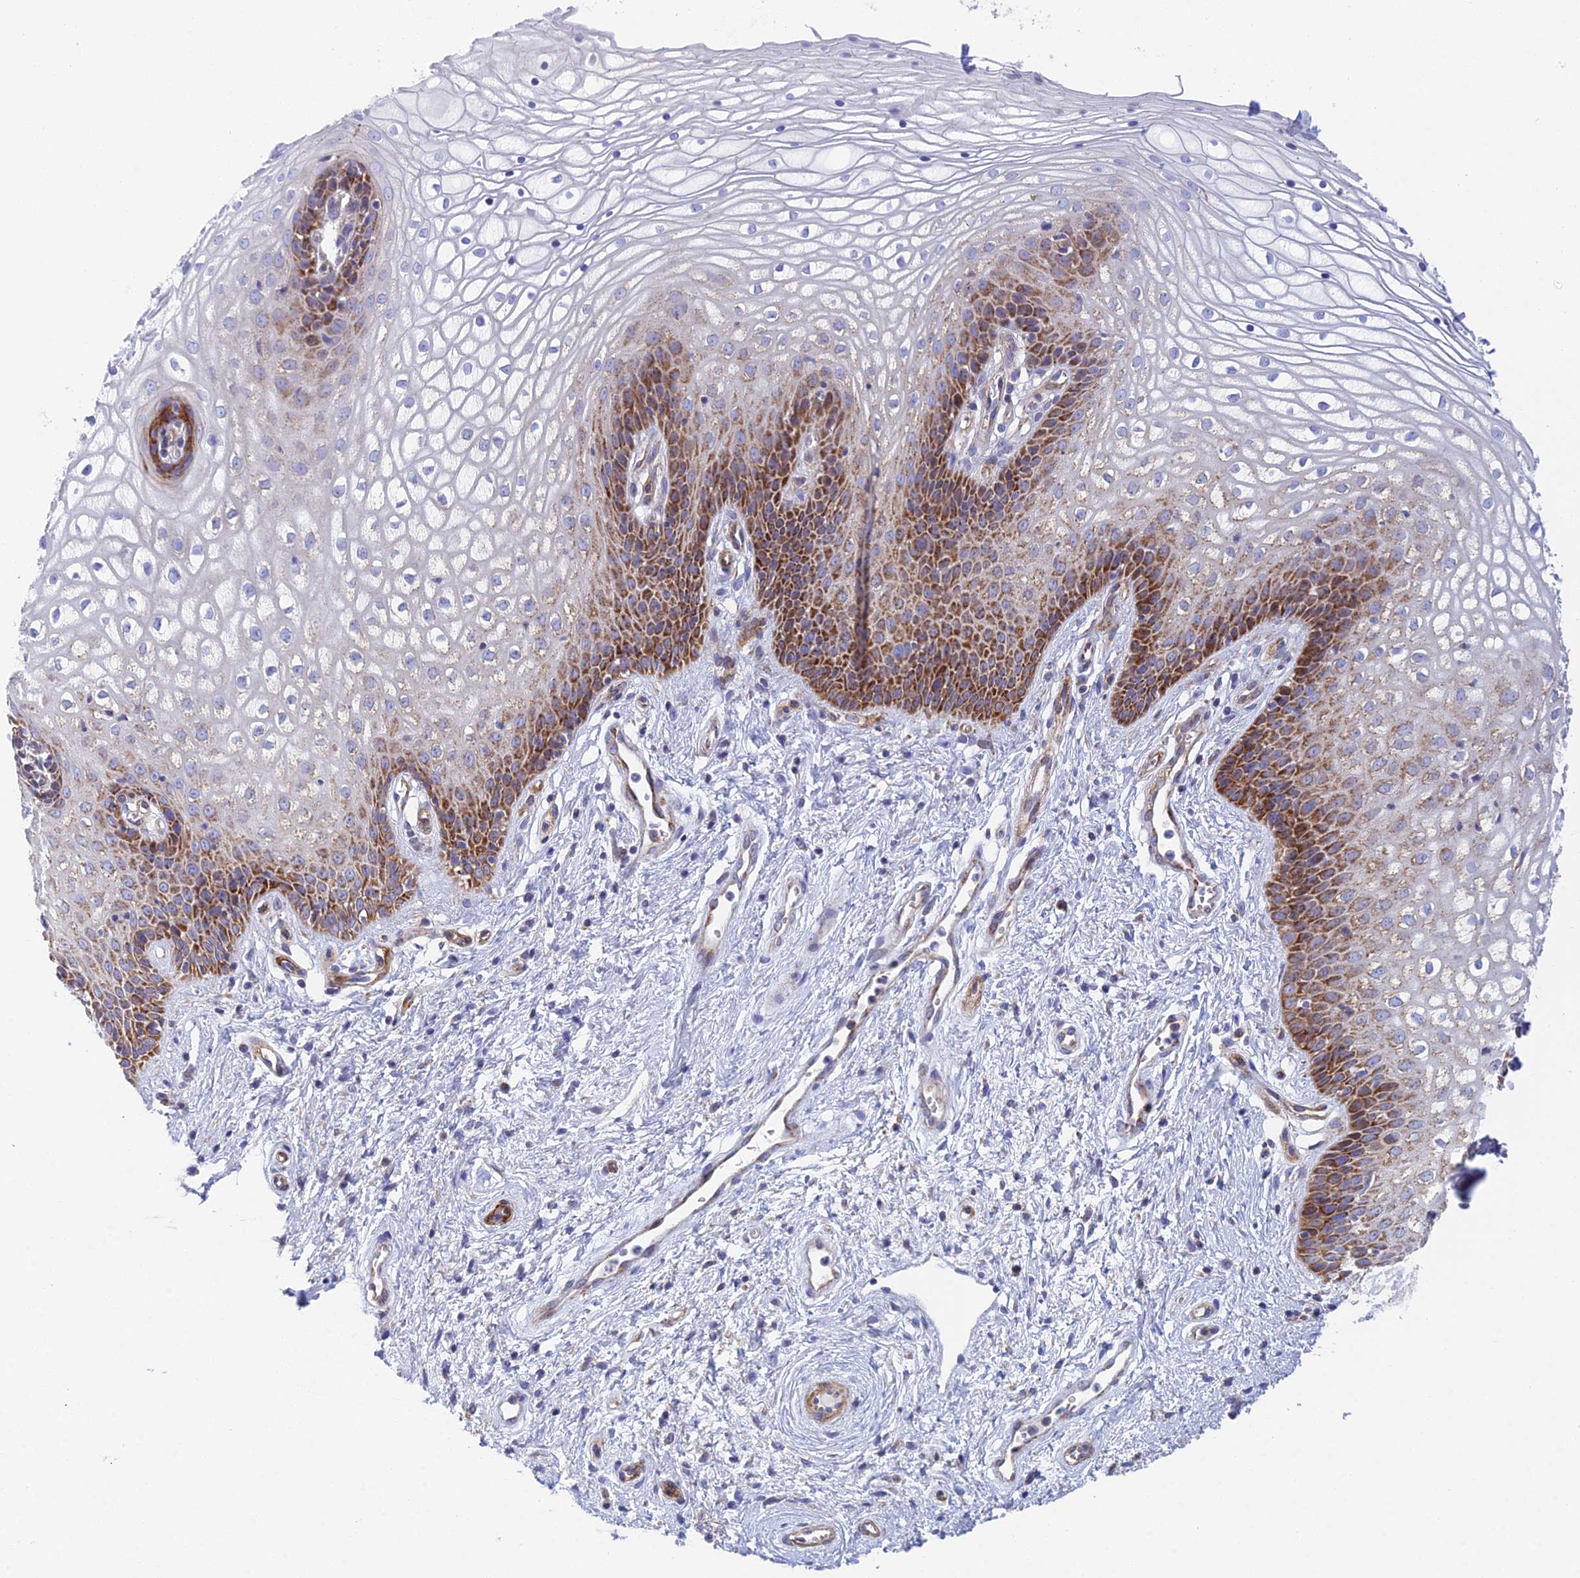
{"staining": {"intensity": "moderate", "quantity": ">75%", "location": "cytoplasmic/membranous"}, "tissue": "vagina", "cell_type": "Squamous epithelial cells", "image_type": "normal", "snomed": [{"axis": "morphology", "description": "Normal tissue, NOS"}, {"axis": "topography", "description": "Vagina"}], "caption": "Immunohistochemical staining of normal human vagina exhibits medium levels of moderate cytoplasmic/membranous staining in about >75% of squamous epithelial cells. (DAB (3,3'-diaminobenzidine) IHC, brown staining for protein, blue staining for nuclei).", "gene": "CSPG4", "patient": {"sex": "female", "age": 34}}